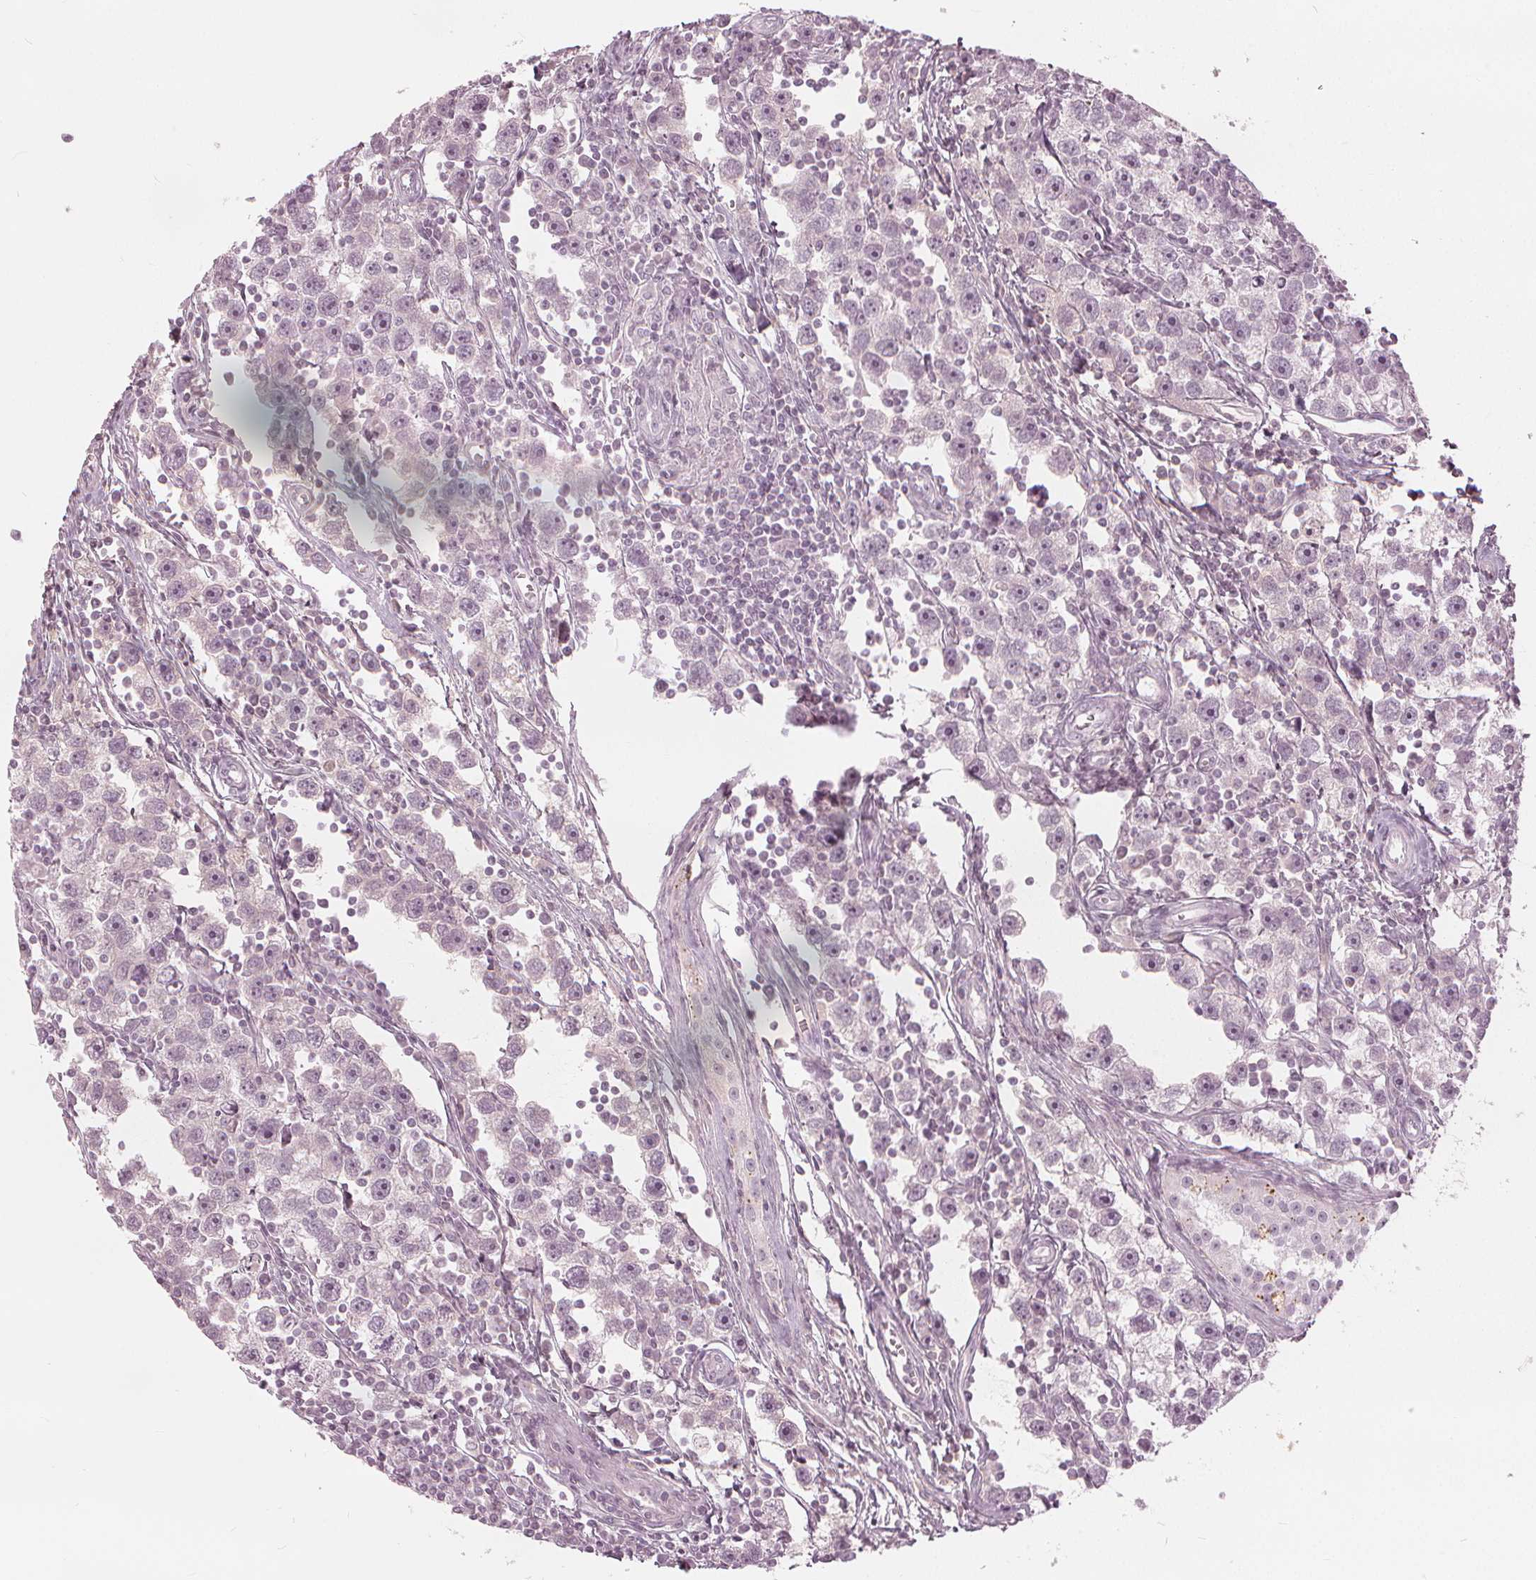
{"staining": {"intensity": "negative", "quantity": "none", "location": "none"}, "tissue": "testis cancer", "cell_type": "Tumor cells", "image_type": "cancer", "snomed": [{"axis": "morphology", "description": "Seminoma, NOS"}, {"axis": "topography", "description": "Testis"}], "caption": "Photomicrograph shows no significant protein staining in tumor cells of testis cancer (seminoma).", "gene": "PAEP", "patient": {"sex": "male", "age": 30}}